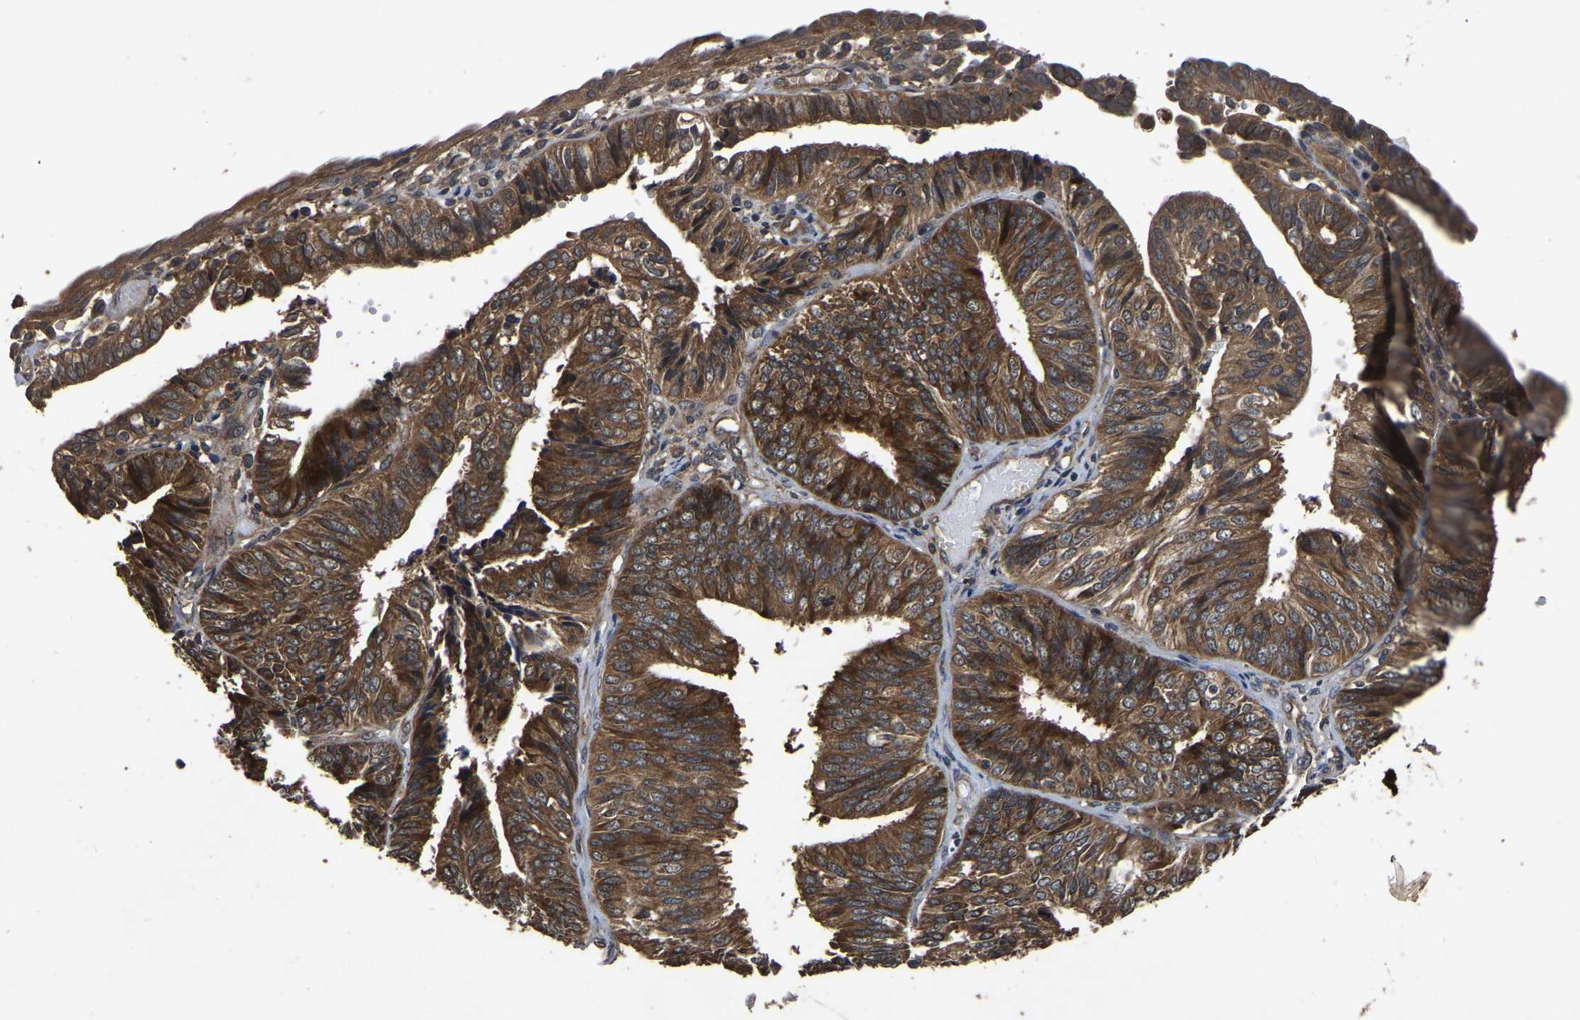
{"staining": {"intensity": "moderate", "quantity": ">75%", "location": "cytoplasmic/membranous"}, "tissue": "endometrial cancer", "cell_type": "Tumor cells", "image_type": "cancer", "snomed": [{"axis": "morphology", "description": "Adenocarcinoma, NOS"}, {"axis": "topography", "description": "Endometrium"}], "caption": "The histopathology image shows staining of endometrial cancer, revealing moderate cytoplasmic/membranous protein expression (brown color) within tumor cells. (DAB IHC, brown staining for protein, blue staining for nuclei).", "gene": "CRYZL1", "patient": {"sex": "female", "age": 58}}